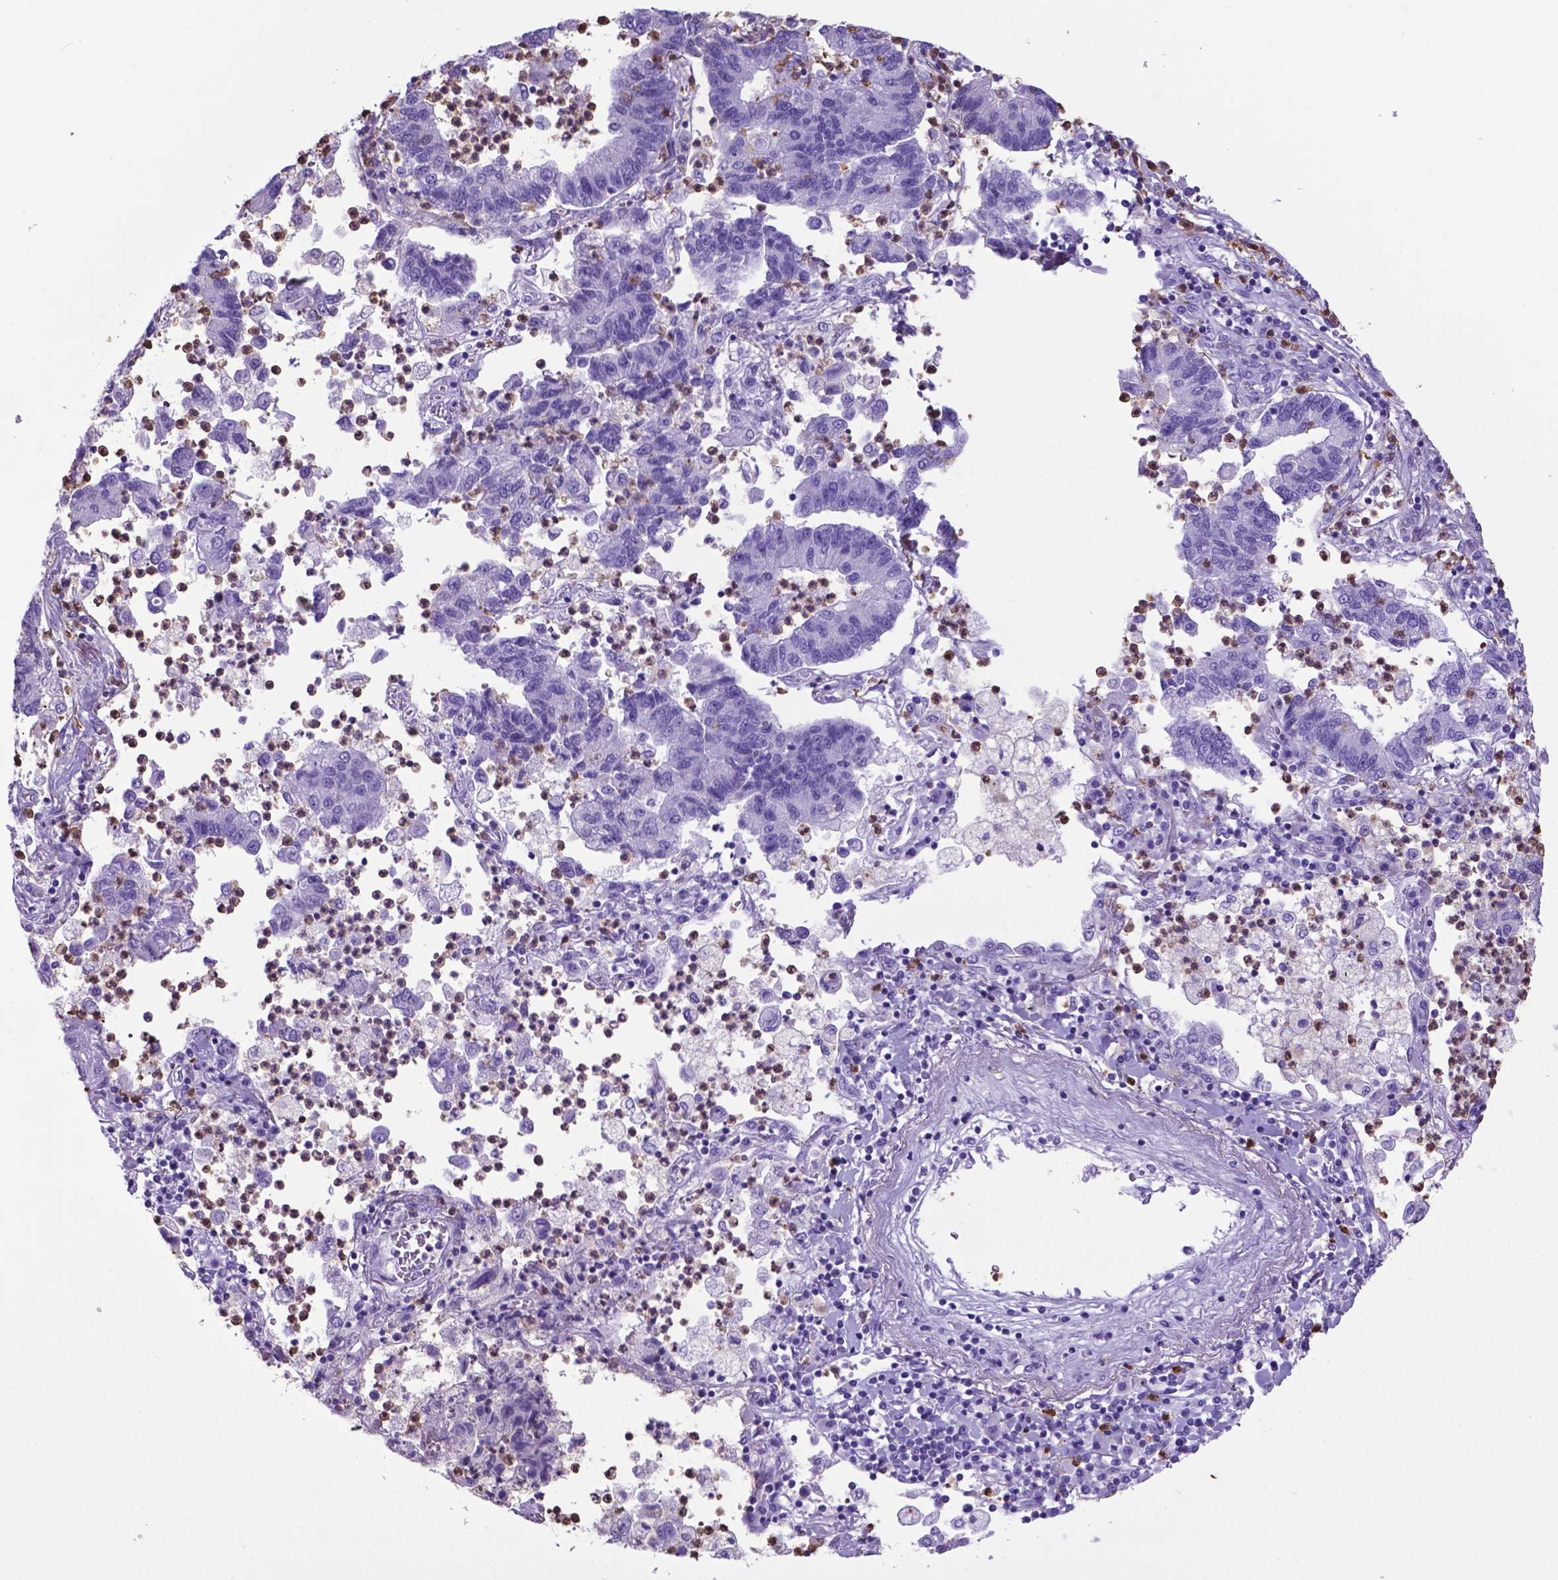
{"staining": {"intensity": "negative", "quantity": "none", "location": "none"}, "tissue": "lung cancer", "cell_type": "Tumor cells", "image_type": "cancer", "snomed": [{"axis": "morphology", "description": "Adenocarcinoma, NOS"}, {"axis": "topography", "description": "Lung"}], "caption": "There is no significant expression in tumor cells of lung adenocarcinoma. The staining is performed using DAB (3,3'-diaminobenzidine) brown chromogen with nuclei counter-stained in using hematoxylin.", "gene": "LZTR1", "patient": {"sex": "female", "age": 57}}